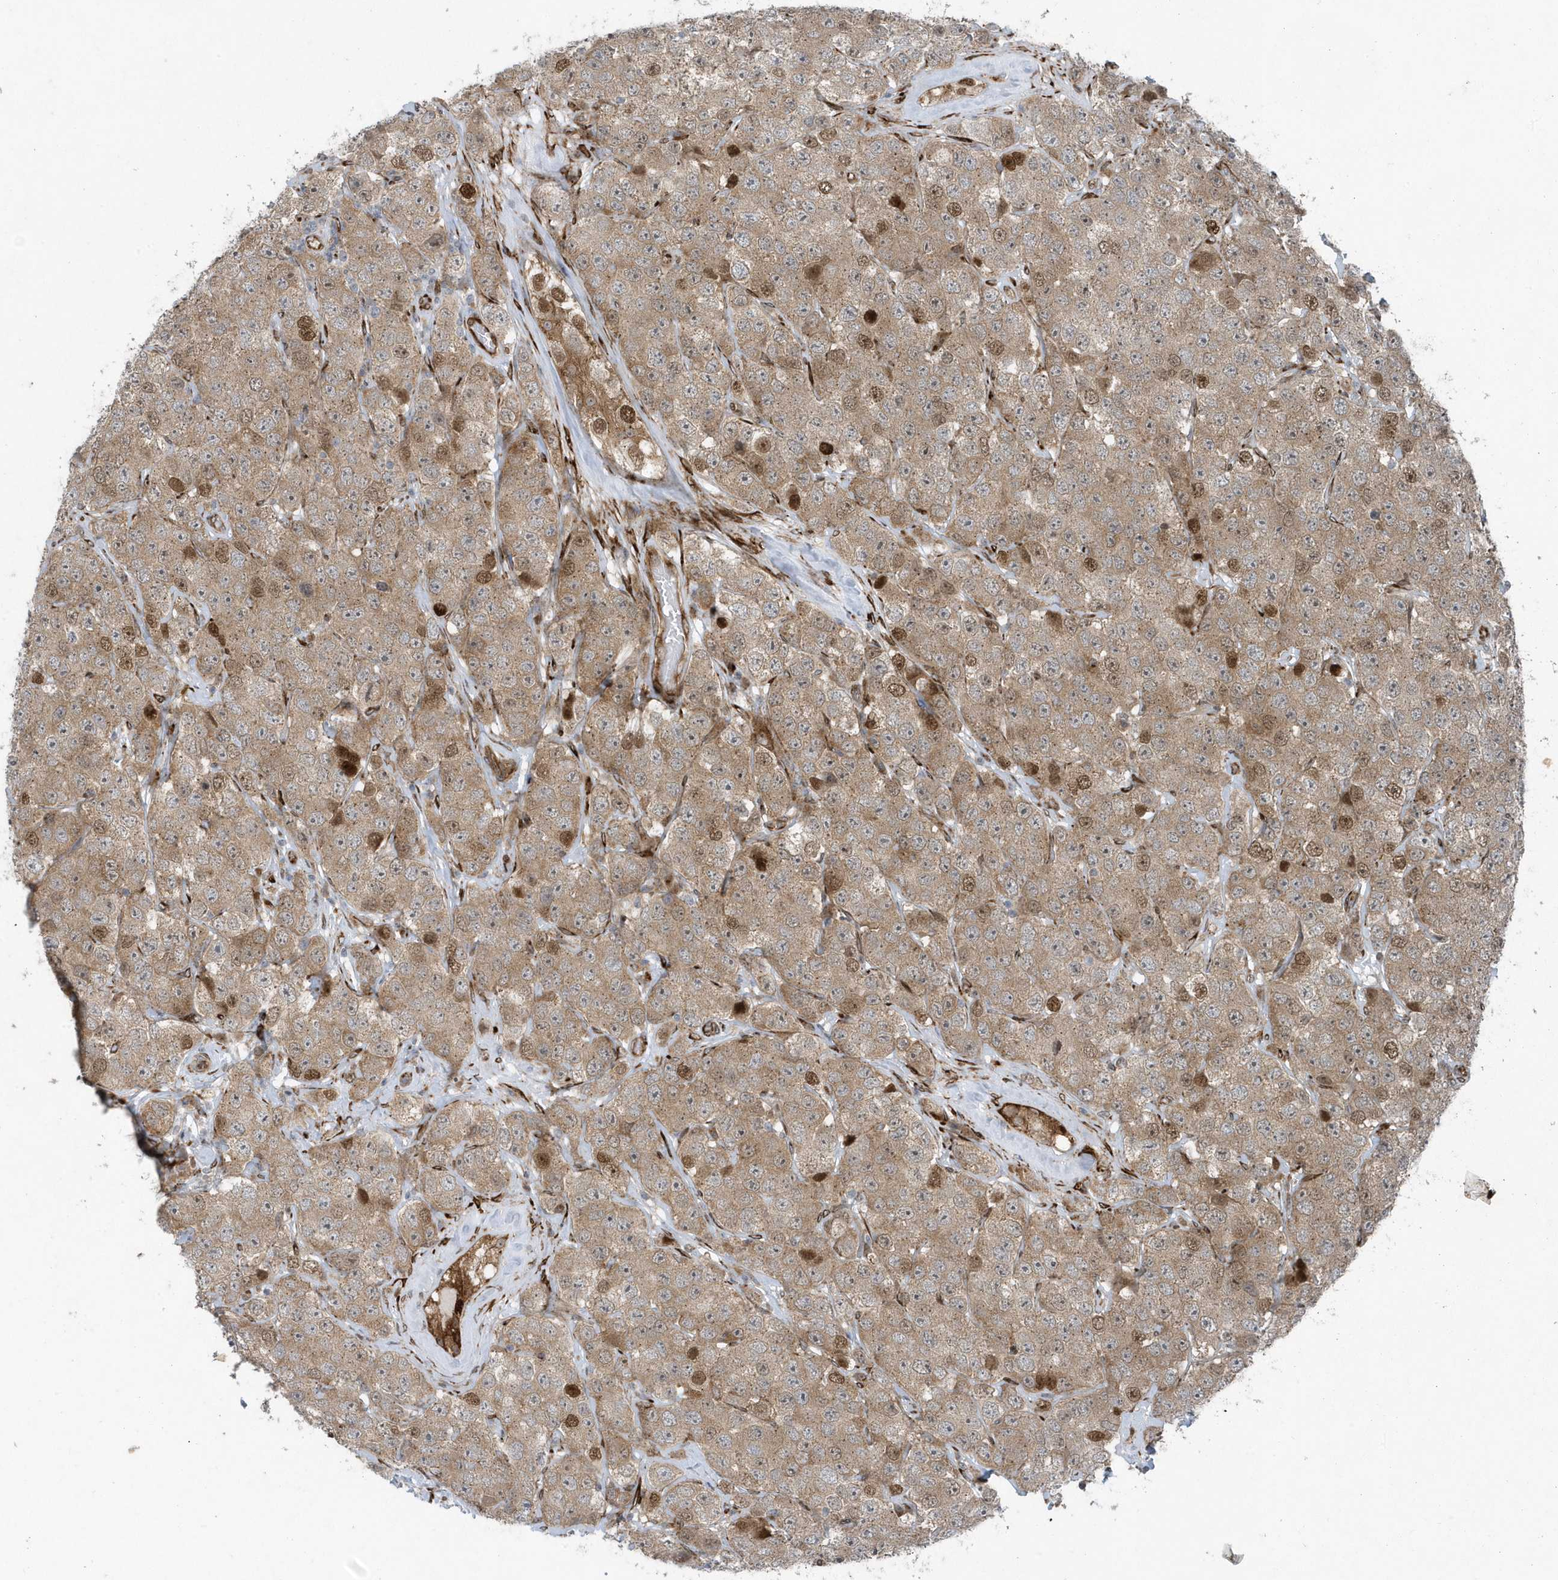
{"staining": {"intensity": "moderate", "quantity": ">75%", "location": "cytoplasmic/membranous"}, "tissue": "testis cancer", "cell_type": "Tumor cells", "image_type": "cancer", "snomed": [{"axis": "morphology", "description": "Seminoma, NOS"}, {"axis": "topography", "description": "Testis"}], "caption": "Moderate cytoplasmic/membranous staining is identified in about >75% of tumor cells in seminoma (testis).", "gene": "FAM98A", "patient": {"sex": "male", "age": 28}}